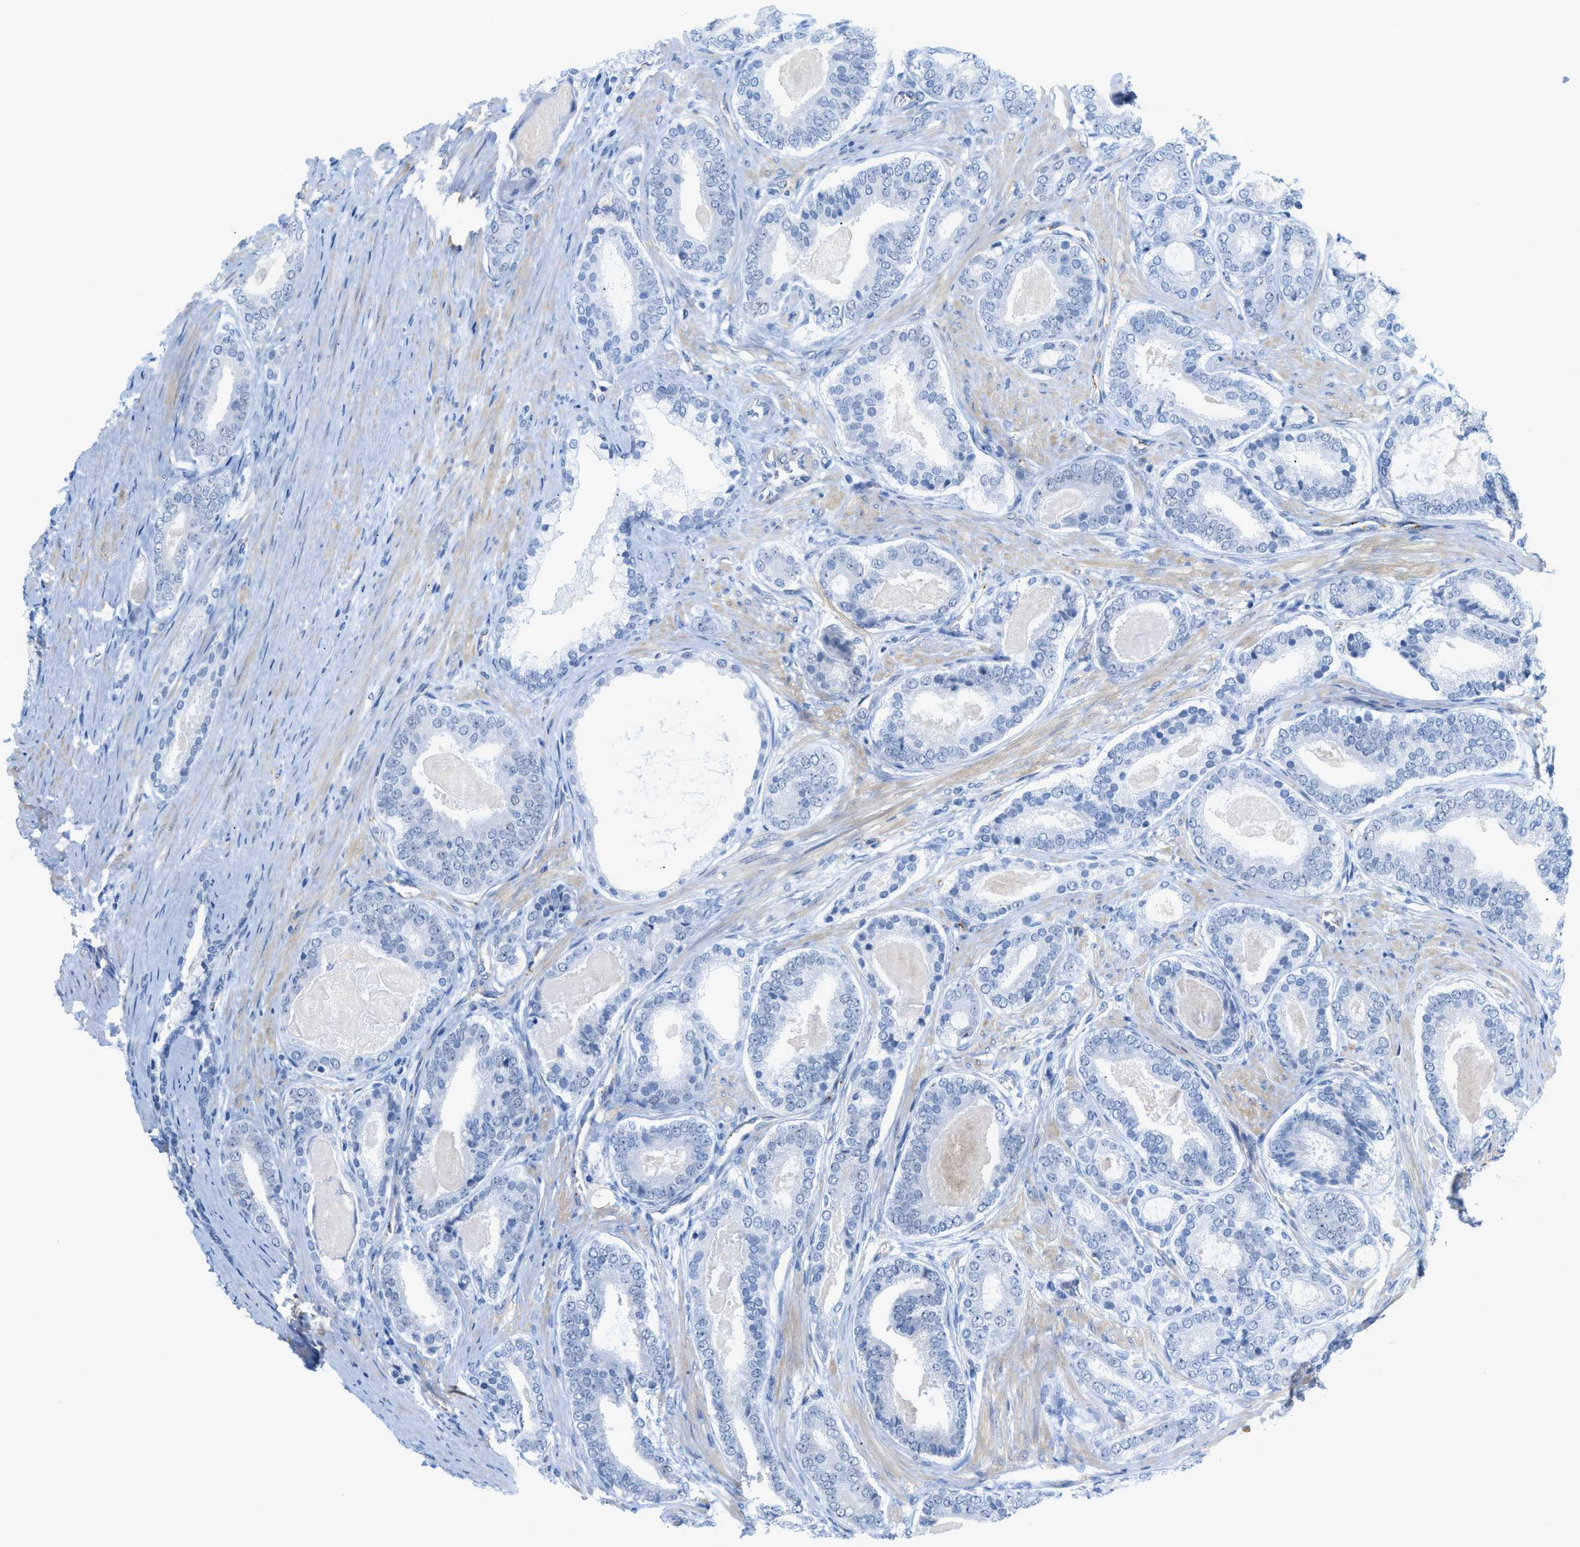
{"staining": {"intensity": "negative", "quantity": "none", "location": "none"}, "tissue": "prostate cancer", "cell_type": "Tumor cells", "image_type": "cancer", "snomed": [{"axis": "morphology", "description": "Adenocarcinoma, High grade"}, {"axis": "topography", "description": "Prostate"}], "caption": "A high-resolution micrograph shows immunohistochemistry (IHC) staining of high-grade adenocarcinoma (prostate), which demonstrates no significant expression in tumor cells.", "gene": "HLTF", "patient": {"sex": "male", "age": 60}}